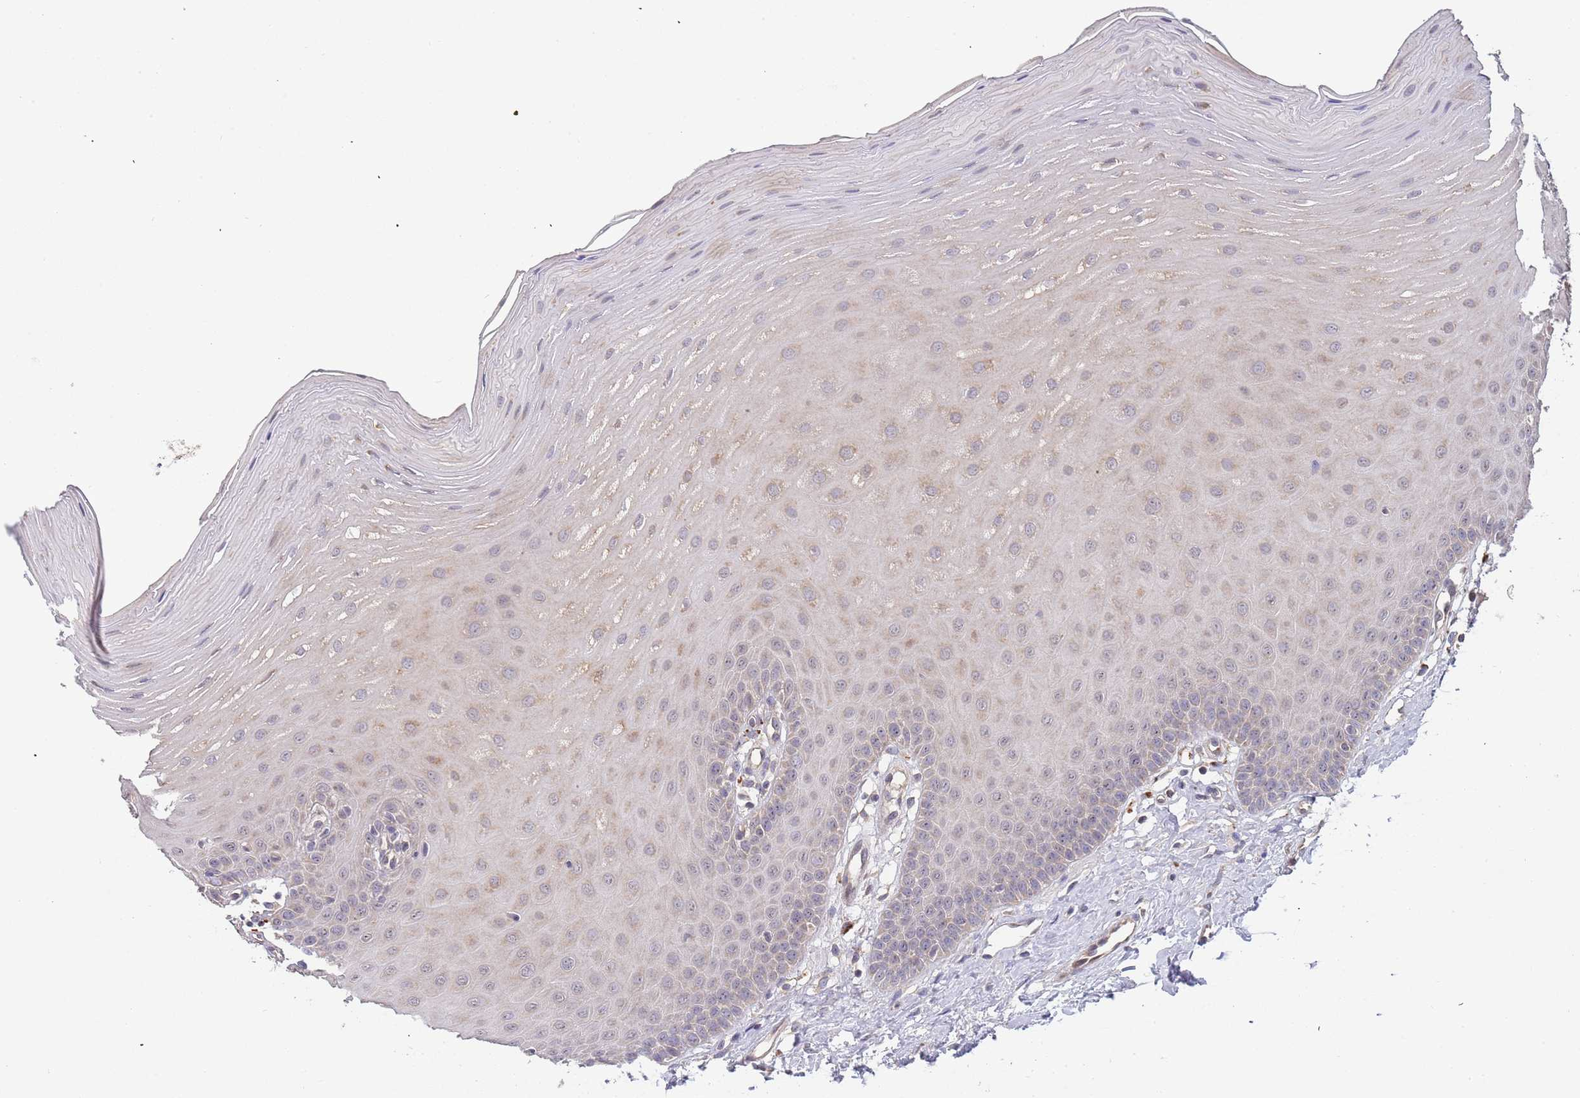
{"staining": {"intensity": "weak", "quantity": "<25%", "location": "cytoplasmic/membranous"}, "tissue": "oral mucosa", "cell_type": "Squamous epithelial cells", "image_type": "normal", "snomed": [{"axis": "morphology", "description": "Normal tissue, NOS"}, {"axis": "topography", "description": "Oral tissue"}], "caption": "Immunohistochemical staining of unremarkable human oral mucosa shows no significant expression in squamous epithelial cells. (Immunohistochemistry, brightfield microscopy, high magnification).", "gene": "TMEM64", "patient": {"sex": "female", "age": 39}}